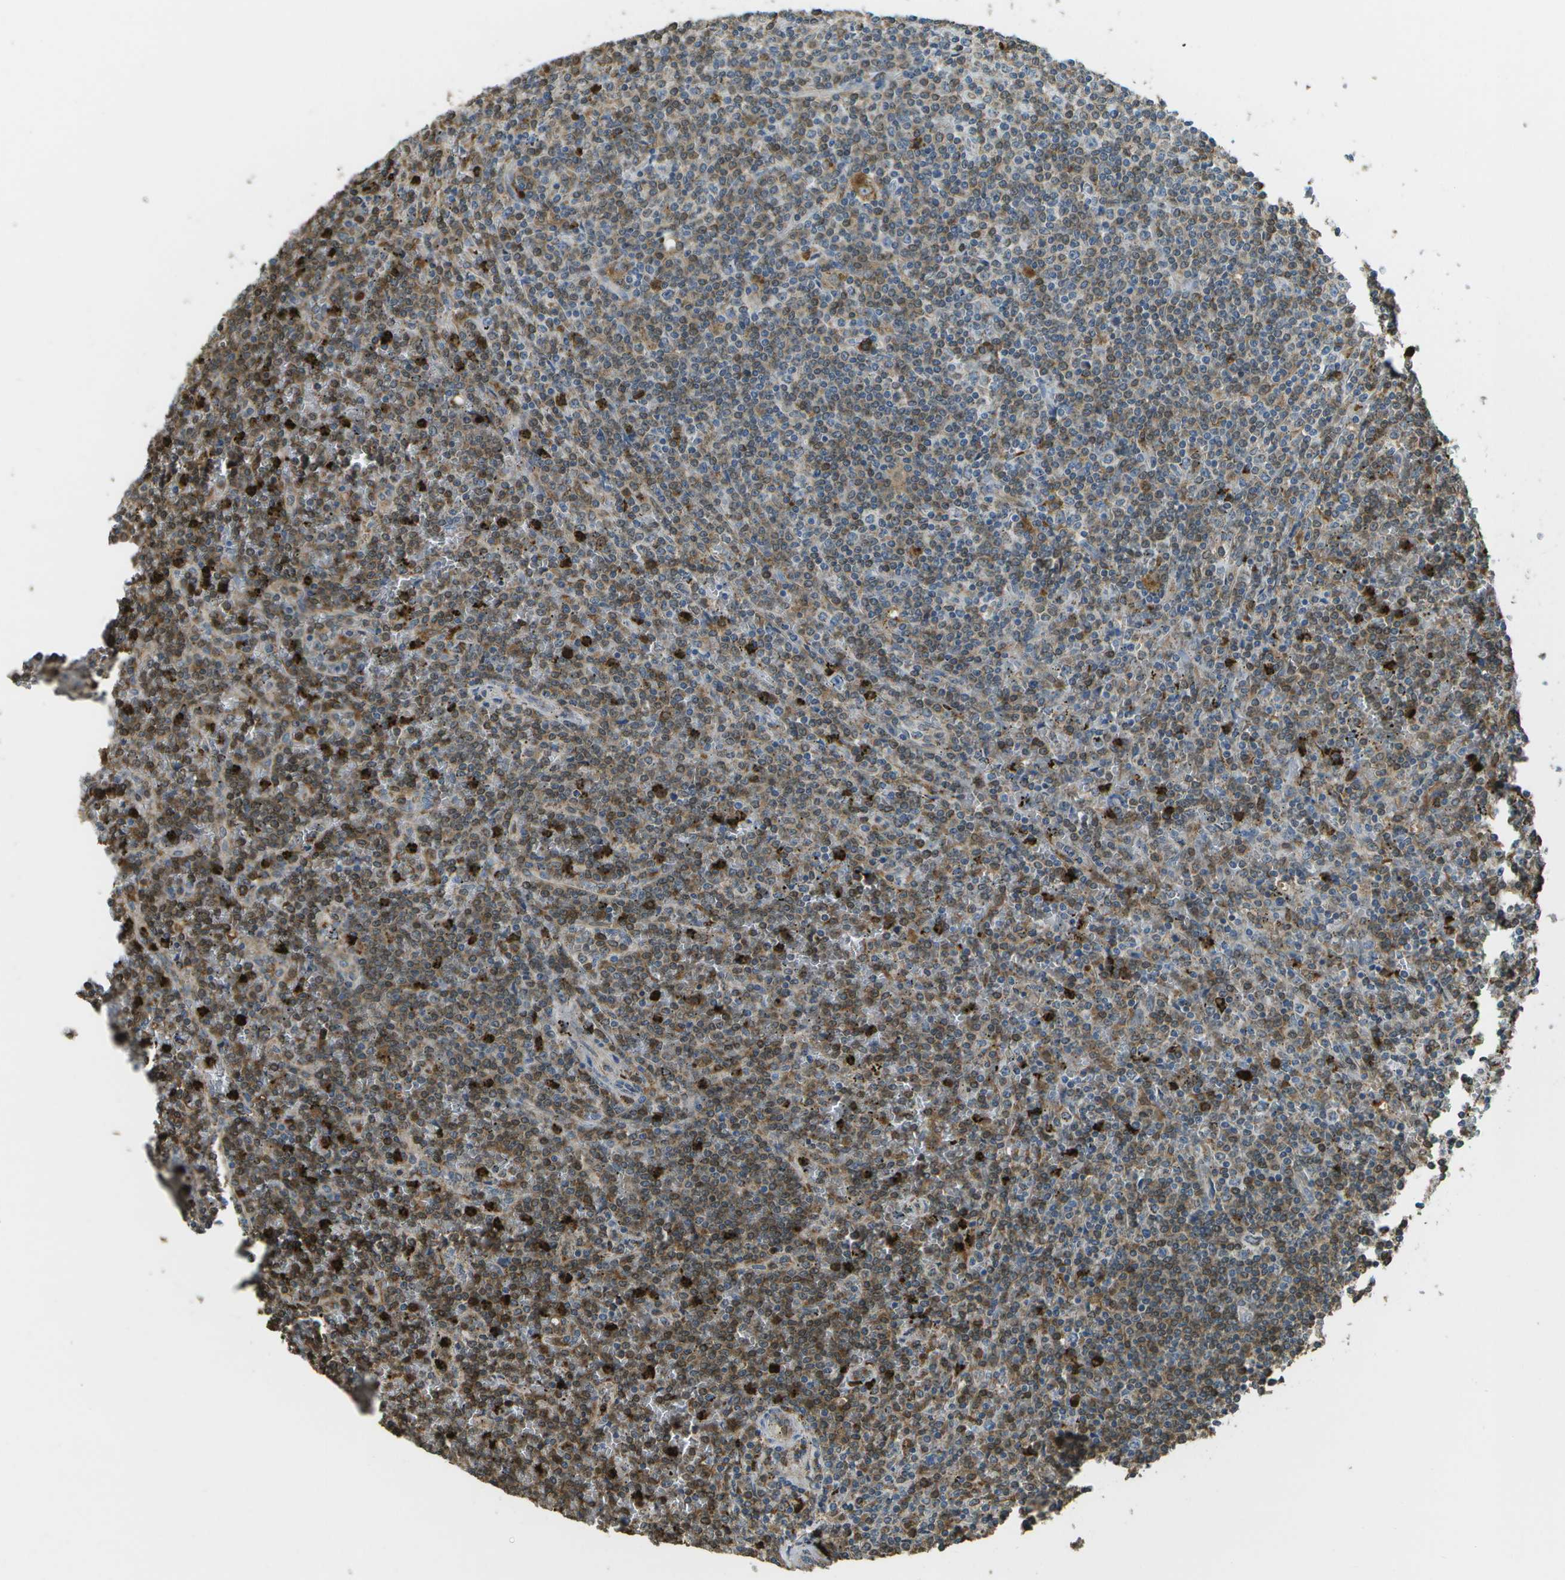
{"staining": {"intensity": "moderate", "quantity": "25%-75%", "location": "cytoplasmic/membranous"}, "tissue": "lymphoma", "cell_type": "Tumor cells", "image_type": "cancer", "snomed": [{"axis": "morphology", "description": "Malignant lymphoma, non-Hodgkin's type, Low grade"}, {"axis": "topography", "description": "Spleen"}], "caption": "A brown stain highlights moderate cytoplasmic/membranous positivity of a protein in human low-grade malignant lymphoma, non-Hodgkin's type tumor cells.", "gene": "CACHD1", "patient": {"sex": "female", "age": 19}}